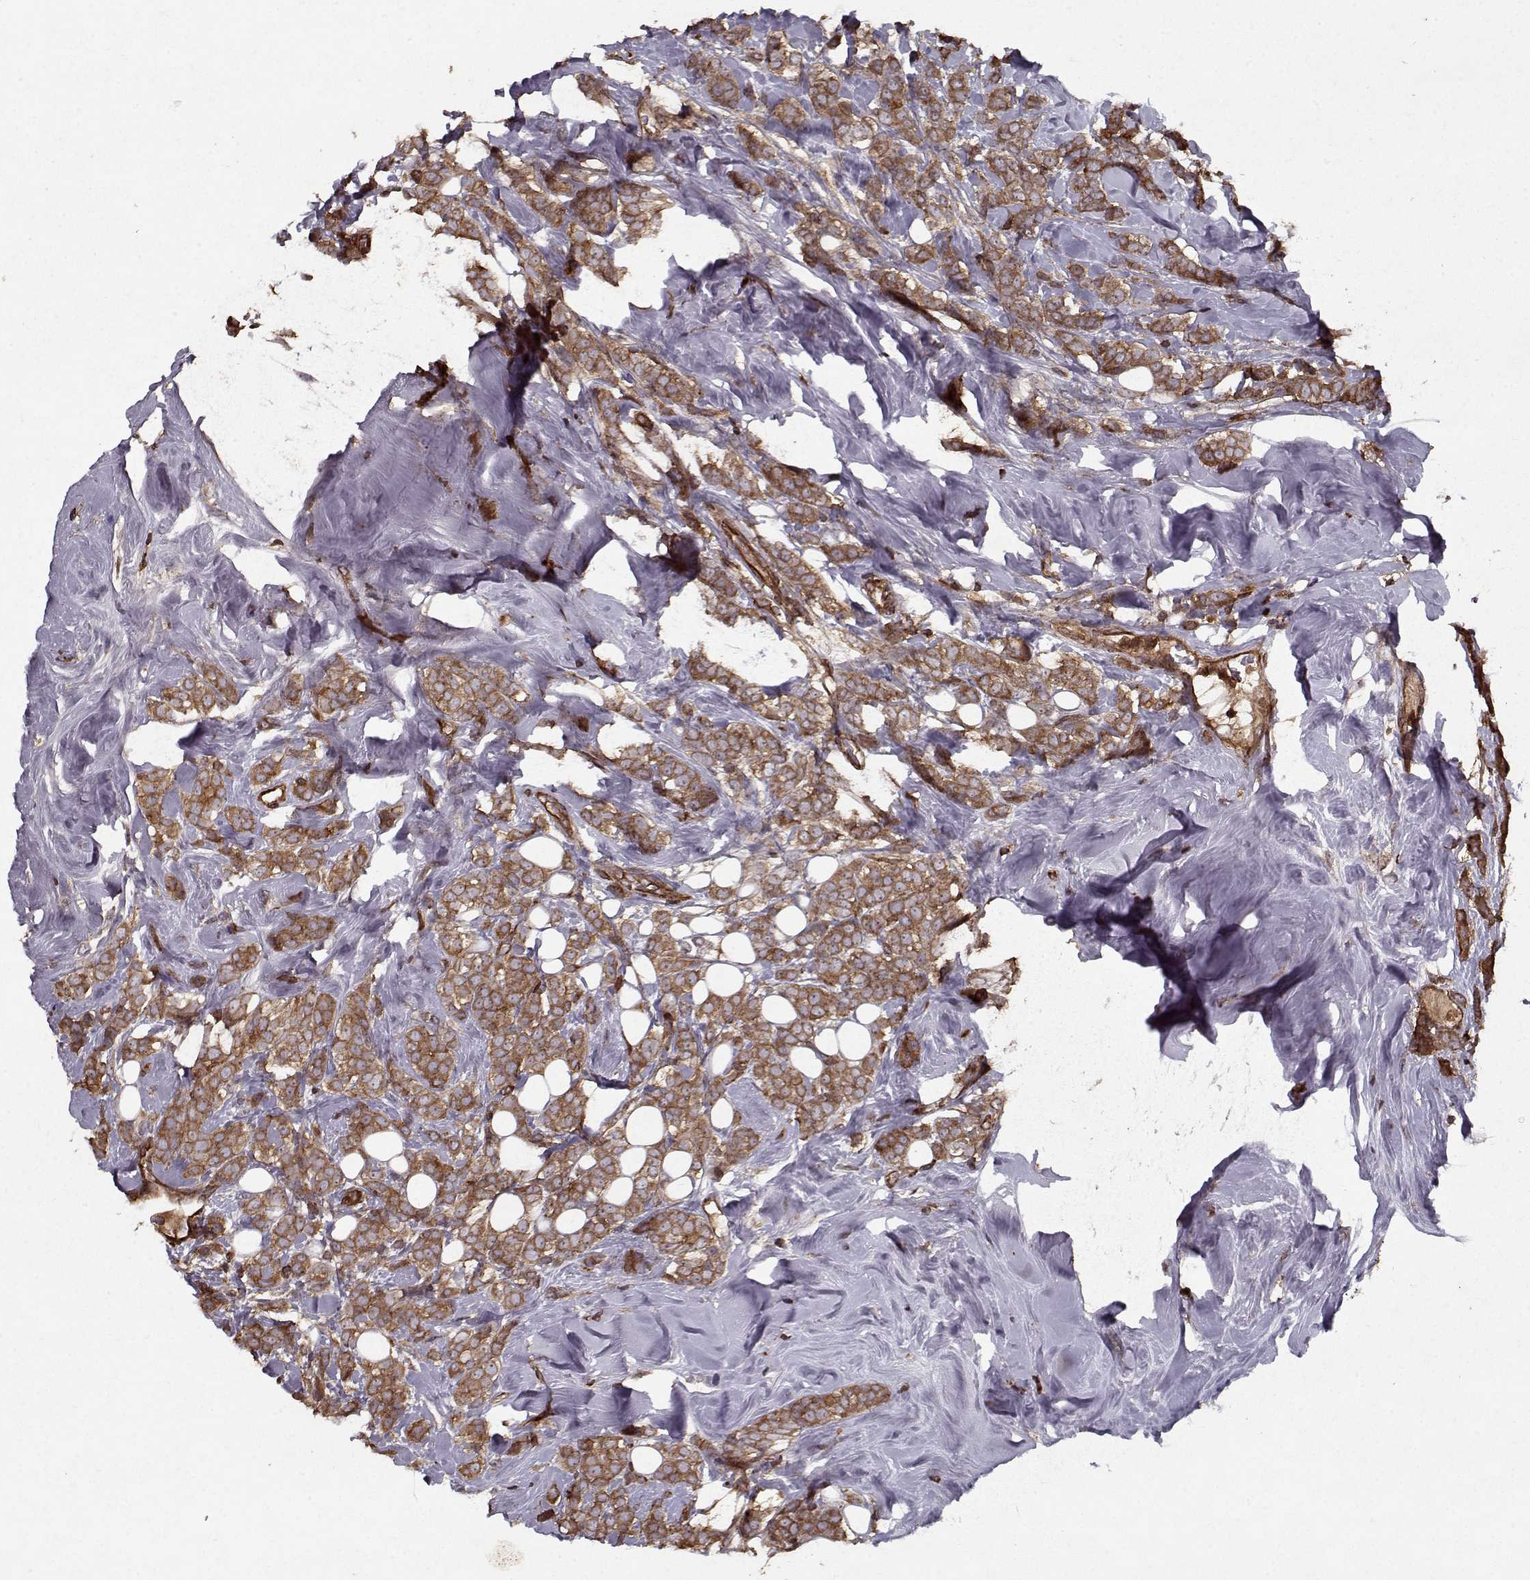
{"staining": {"intensity": "moderate", "quantity": ">75%", "location": "cytoplasmic/membranous"}, "tissue": "breast cancer", "cell_type": "Tumor cells", "image_type": "cancer", "snomed": [{"axis": "morphology", "description": "Lobular carcinoma"}, {"axis": "topography", "description": "Breast"}], "caption": "The photomicrograph displays a brown stain indicating the presence of a protein in the cytoplasmic/membranous of tumor cells in breast lobular carcinoma. Using DAB (brown) and hematoxylin (blue) stains, captured at high magnification using brightfield microscopy.", "gene": "PPP1R12A", "patient": {"sex": "female", "age": 49}}